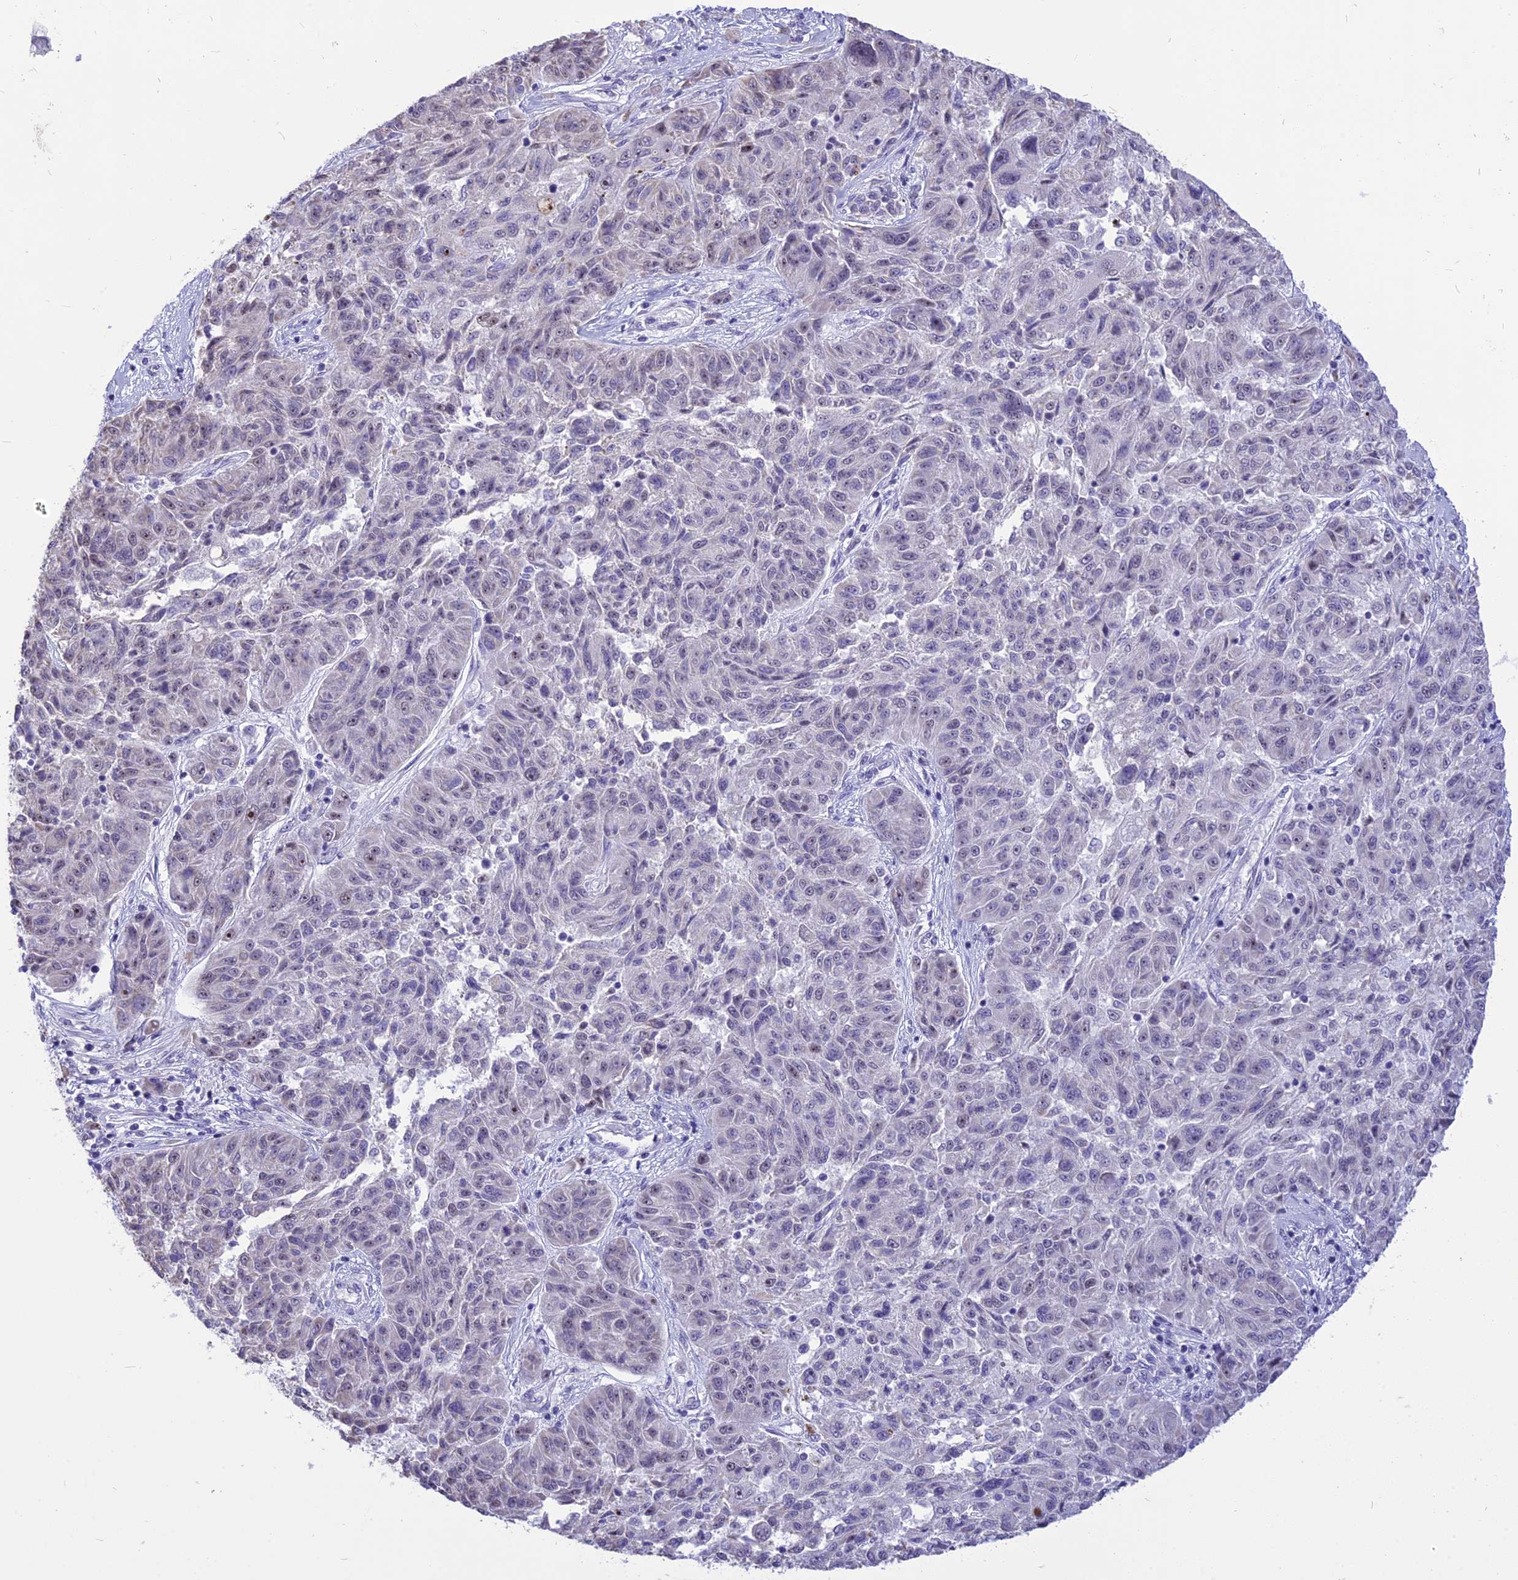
{"staining": {"intensity": "negative", "quantity": "none", "location": "none"}, "tissue": "melanoma", "cell_type": "Tumor cells", "image_type": "cancer", "snomed": [{"axis": "morphology", "description": "Malignant melanoma, NOS"}, {"axis": "topography", "description": "Skin"}], "caption": "This micrograph is of melanoma stained with immunohistochemistry to label a protein in brown with the nuclei are counter-stained blue. There is no staining in tumor cells. Brightfield microscopy of immunohistochemistry (IHC) stained with DAB (3,3'-diaminobenzidine) (brown) and hematoxylin (blue), captured at high magnification.", "gene": "CMSS1", "patient": {"sex": "male", "age": 53}}